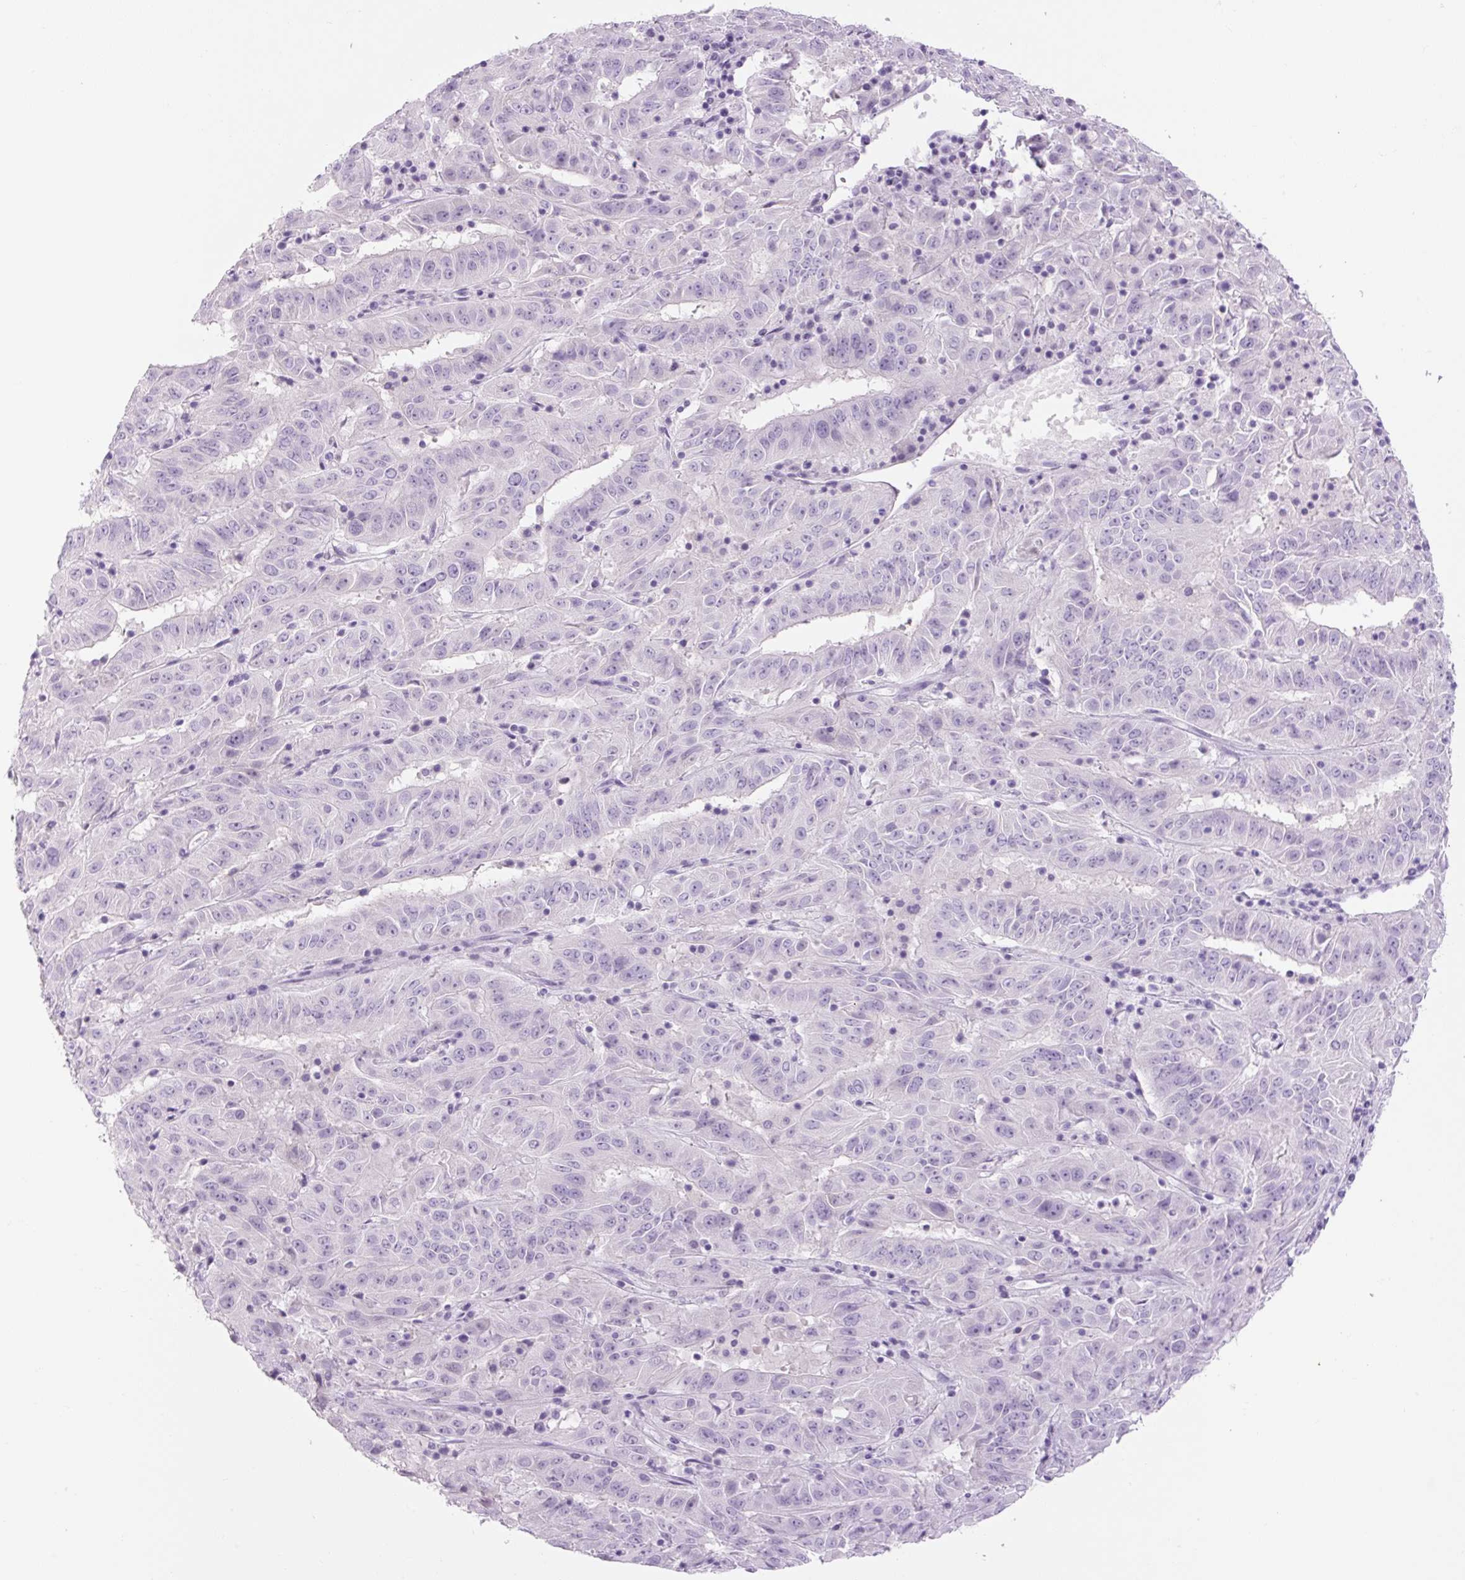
{"staining": {"intensity": "negative", "quantity": "none", "location": "none"}, "tissue": "pancreatic cancer", "cell_type": "Tumor cells", "image_type": "cancer", "snomed": [{"axis": "morphology", "description": "Adenocarcinoma, NOS"}, {"axis": "topography", "description": "Pancreas"}], "caption": "Immunohistochemistry (IHC) photomicrograph of pancreatic adenocarcinoma stained for a protein (brown), which shows no positivity in tumor cells.", "gene": "COL9A2", "patient": {"sex": "male", "age": 63}}